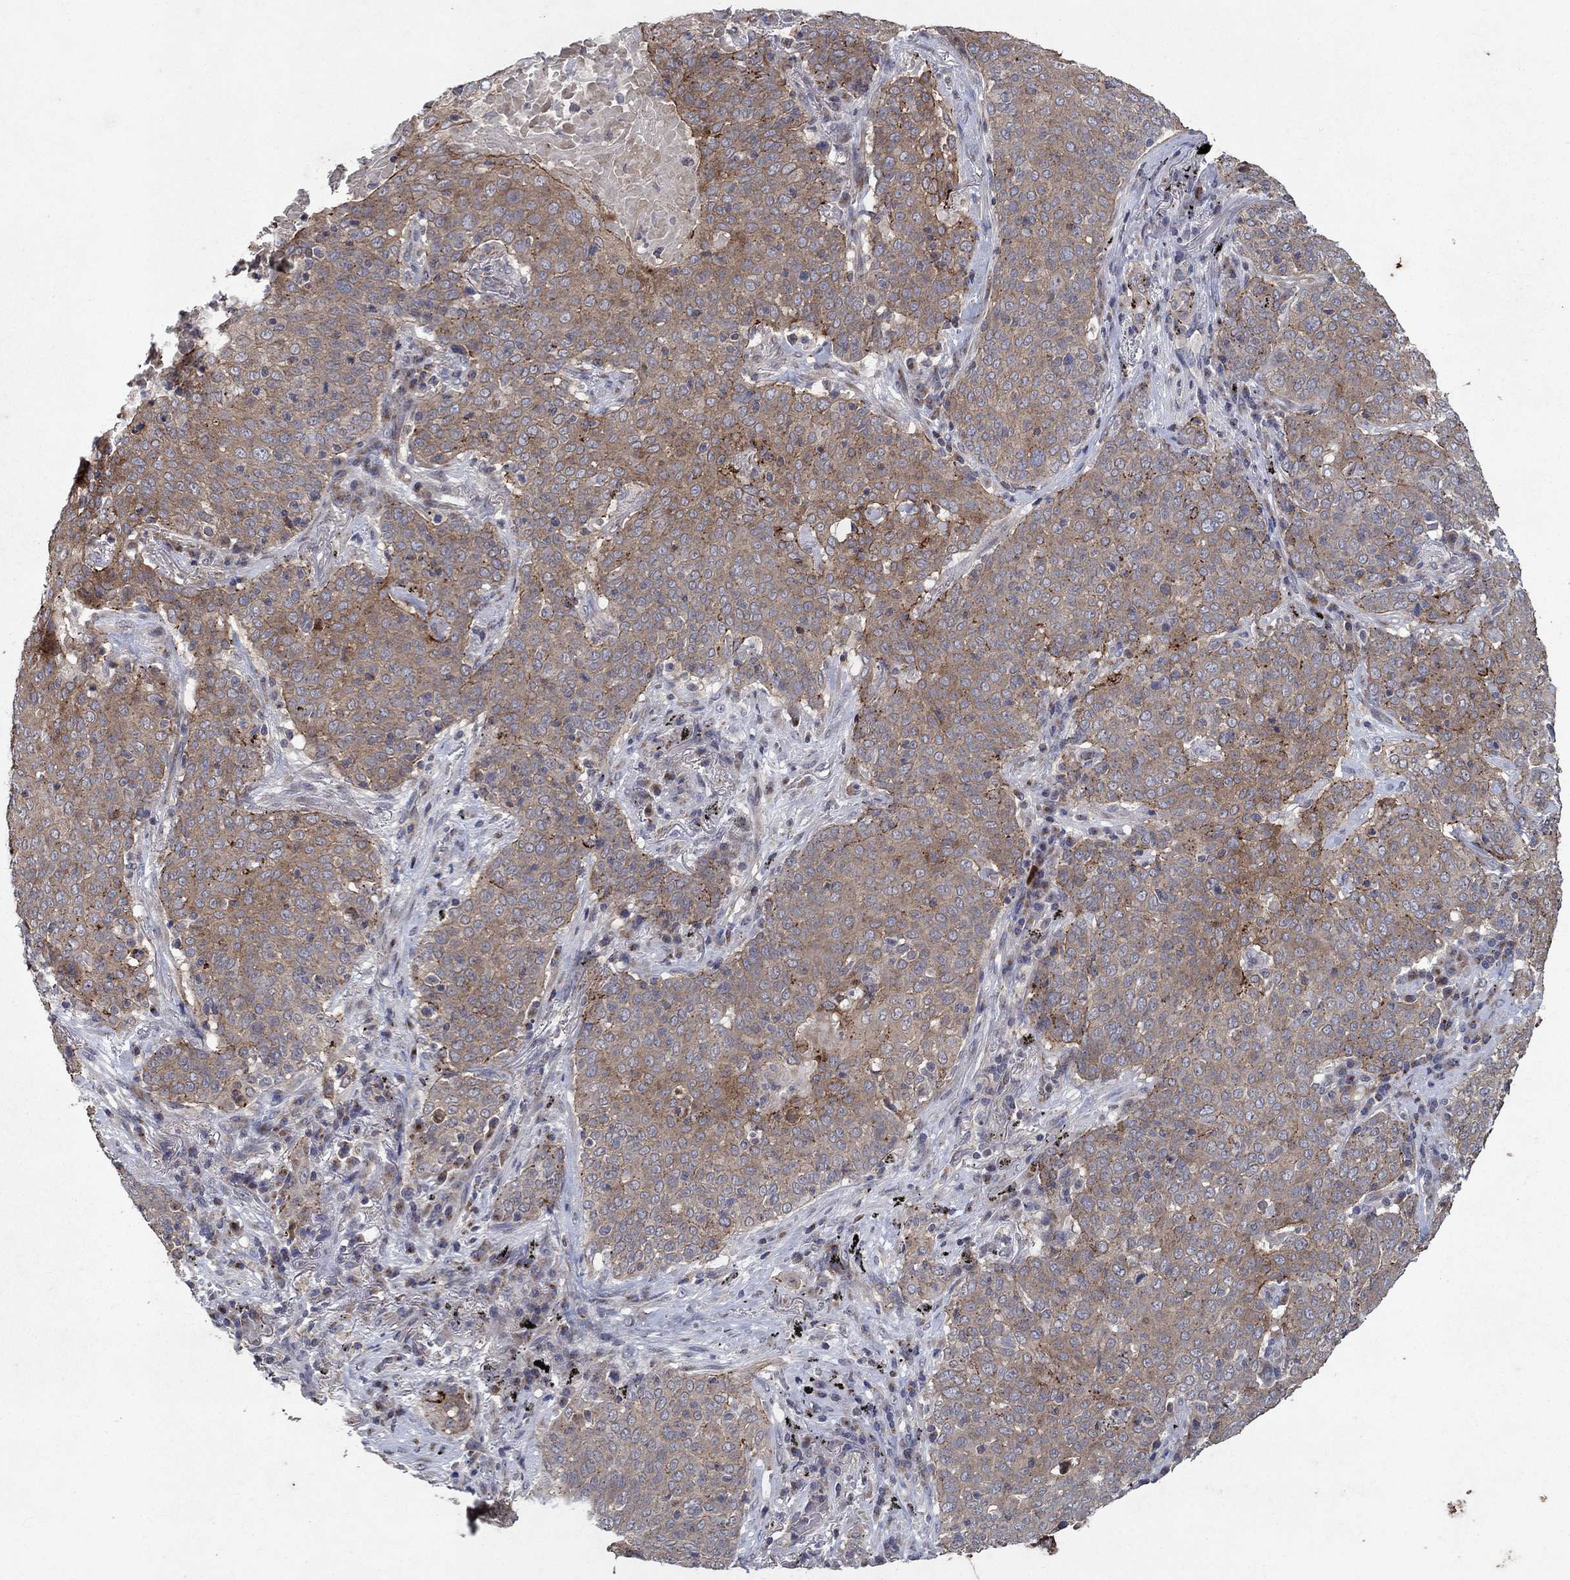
{"staining": {"intensity": "negative", "quantity": "none", "location": "none"}, "tissue": "lung cancer", "cell_type": "Tumor cells", "image_type": "cancer", "snomed": [{"axis": "morphology", "description": "Squamous cell carcinoma, NOS"}, {"axis": "topography", "description": "Lung"}], "caption": "The image exhibits no staining of tumor cells in lung cancer (squamous cell carcinoma).", "gene": "FRG1", "patient": {"sex": "male", "age": 82}}